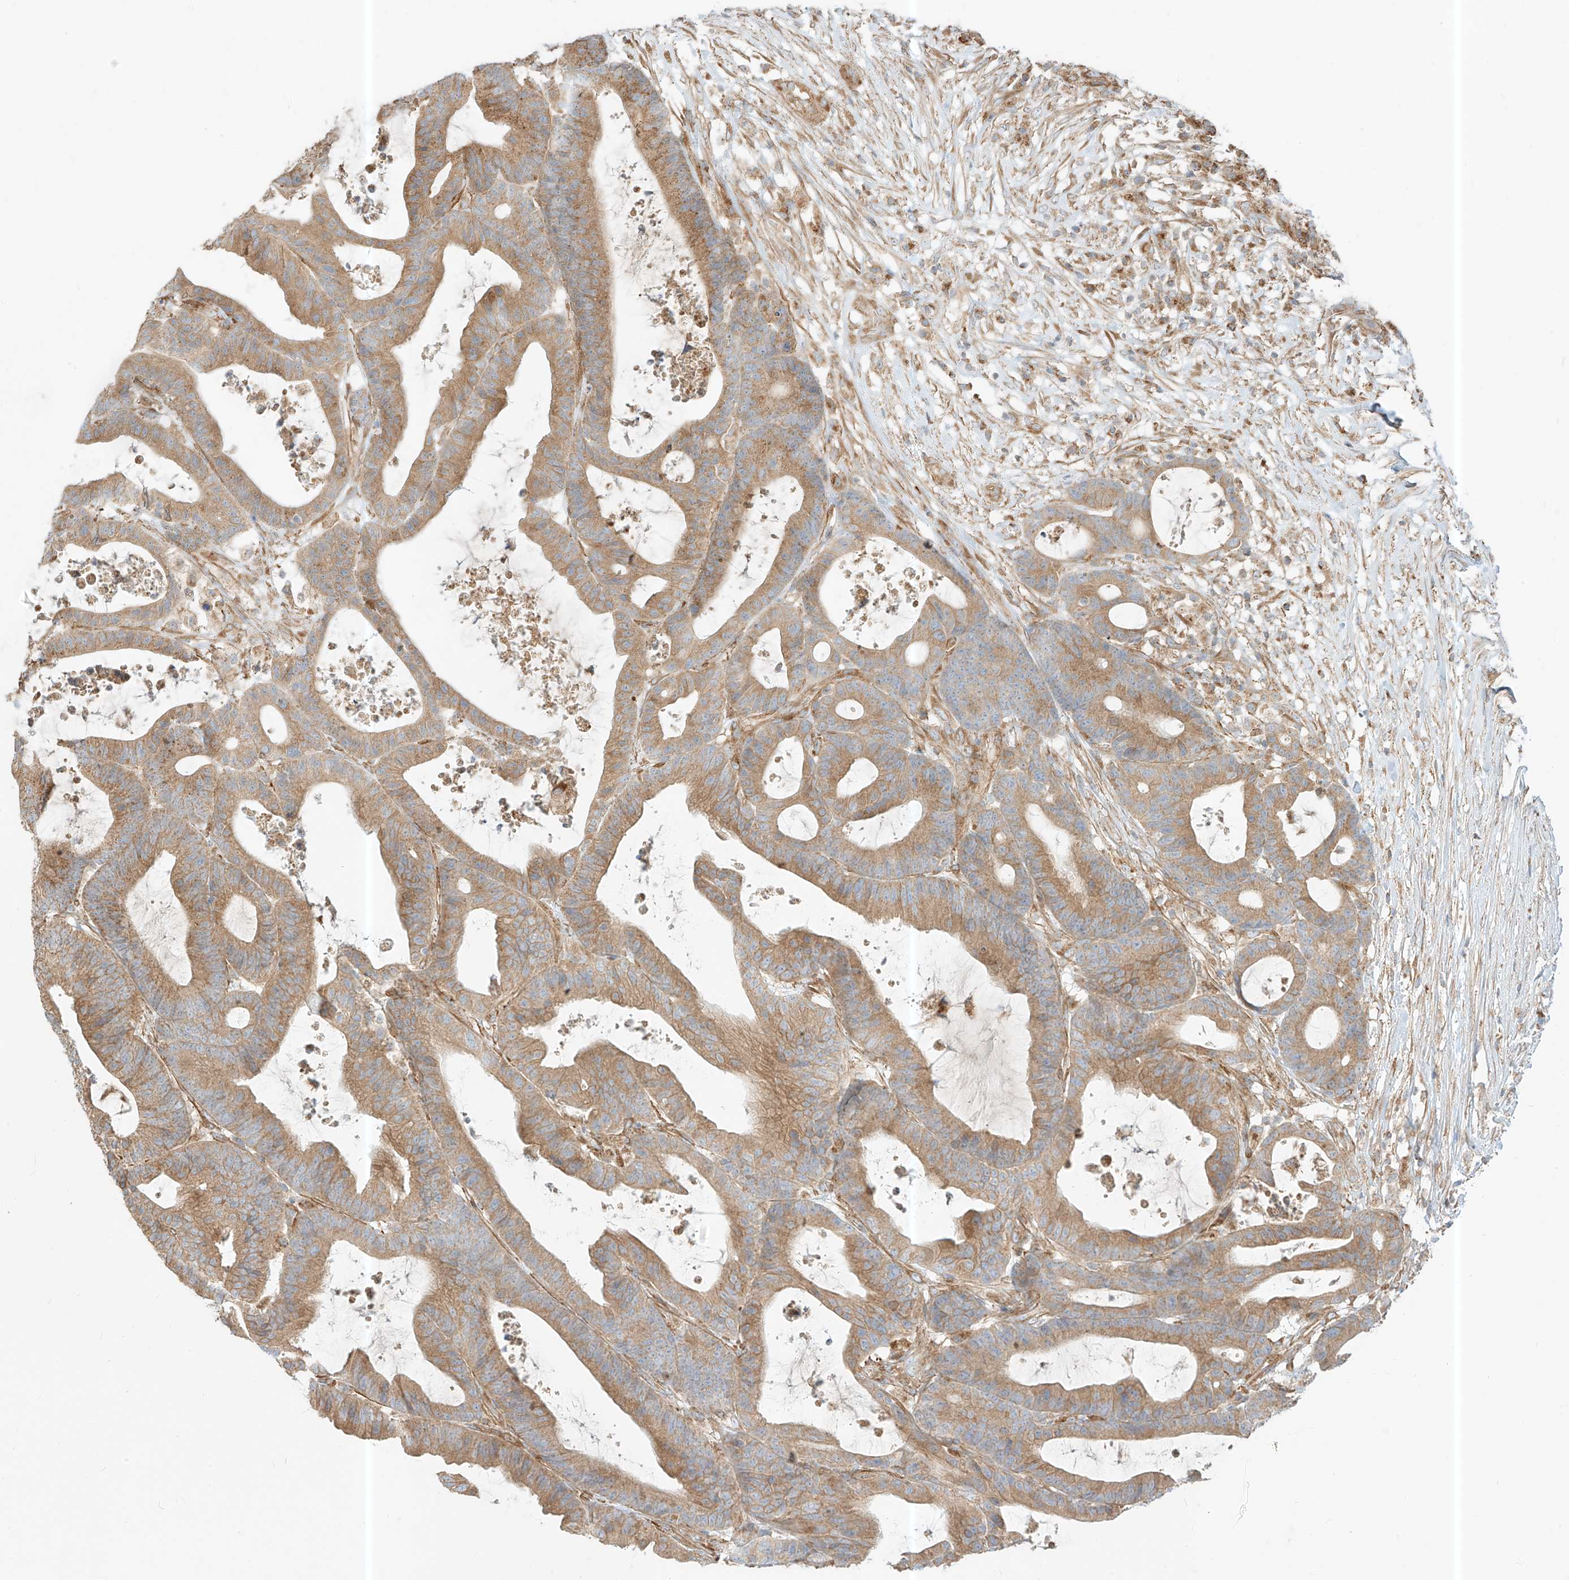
{"staining": {"intensity": "moderate", "quantity": ">75%", "location": "cytoplasmic/membranous"}, "tissue": "colorectal cancer", "cell_type": "Tumor cells", "image_type": "cancer", "snomed": [{"axis": "morphology", "description": "Adenocarcinoma, NOS"}, {"axis": "topography", "description": "Colon"}], "caption": "Moderate cytoplasmic/membranous positivity for a protein is present in approximately >75% of tumor cells of colorectal cancer (adenocarcinoma) using IHC.", "gene": "PLCL1", "patient": {"sex": "female", "age": 84}}